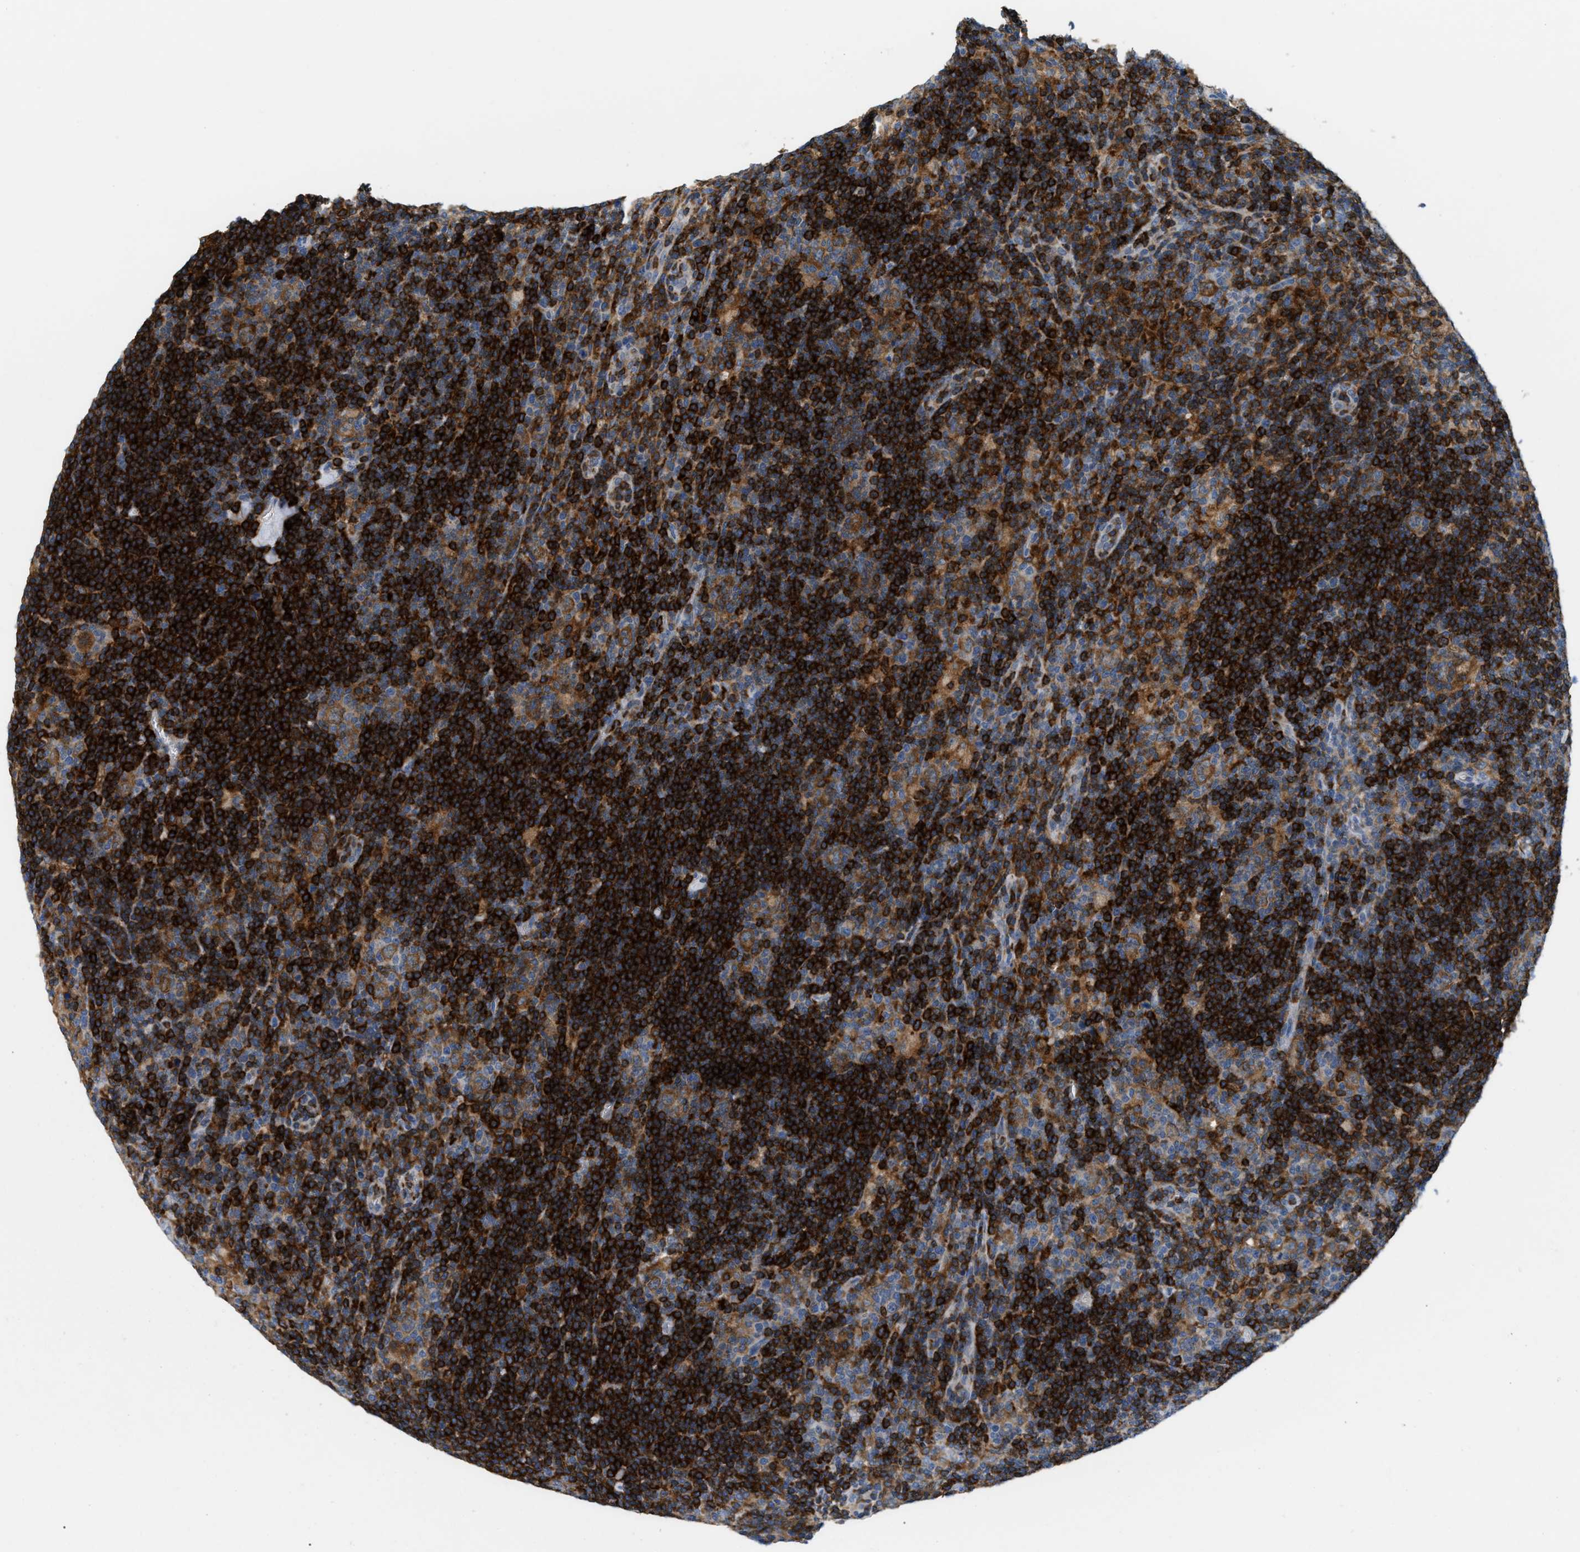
{"staining": {"intensity": "moderate", "quantity": "25%-75%", "location": "cytoplasmic/membranous"}, "tissue": "lymphoma", "cell_type": "Tumor cells", "image_type": "cancer", "snomed": [{"axis": "morphology", "description": "Hodgkin's disease, NOS"}, {"axis": "topography", "description": "Lymph node"}], "caption": "Immunohistochemistry (IHC) (DAB) staining of Hodgkin's disease demonstrates moderate cytoplasmic/membranous protein expression in about 25%-75% of tumor cells. The protein is stained brown, and the nuclei are stained in blue (DAB IHC with brightfield microscopy, high magnification).", "gene": "INPP5D", "patient": {"sex": "female", "age": 57}}